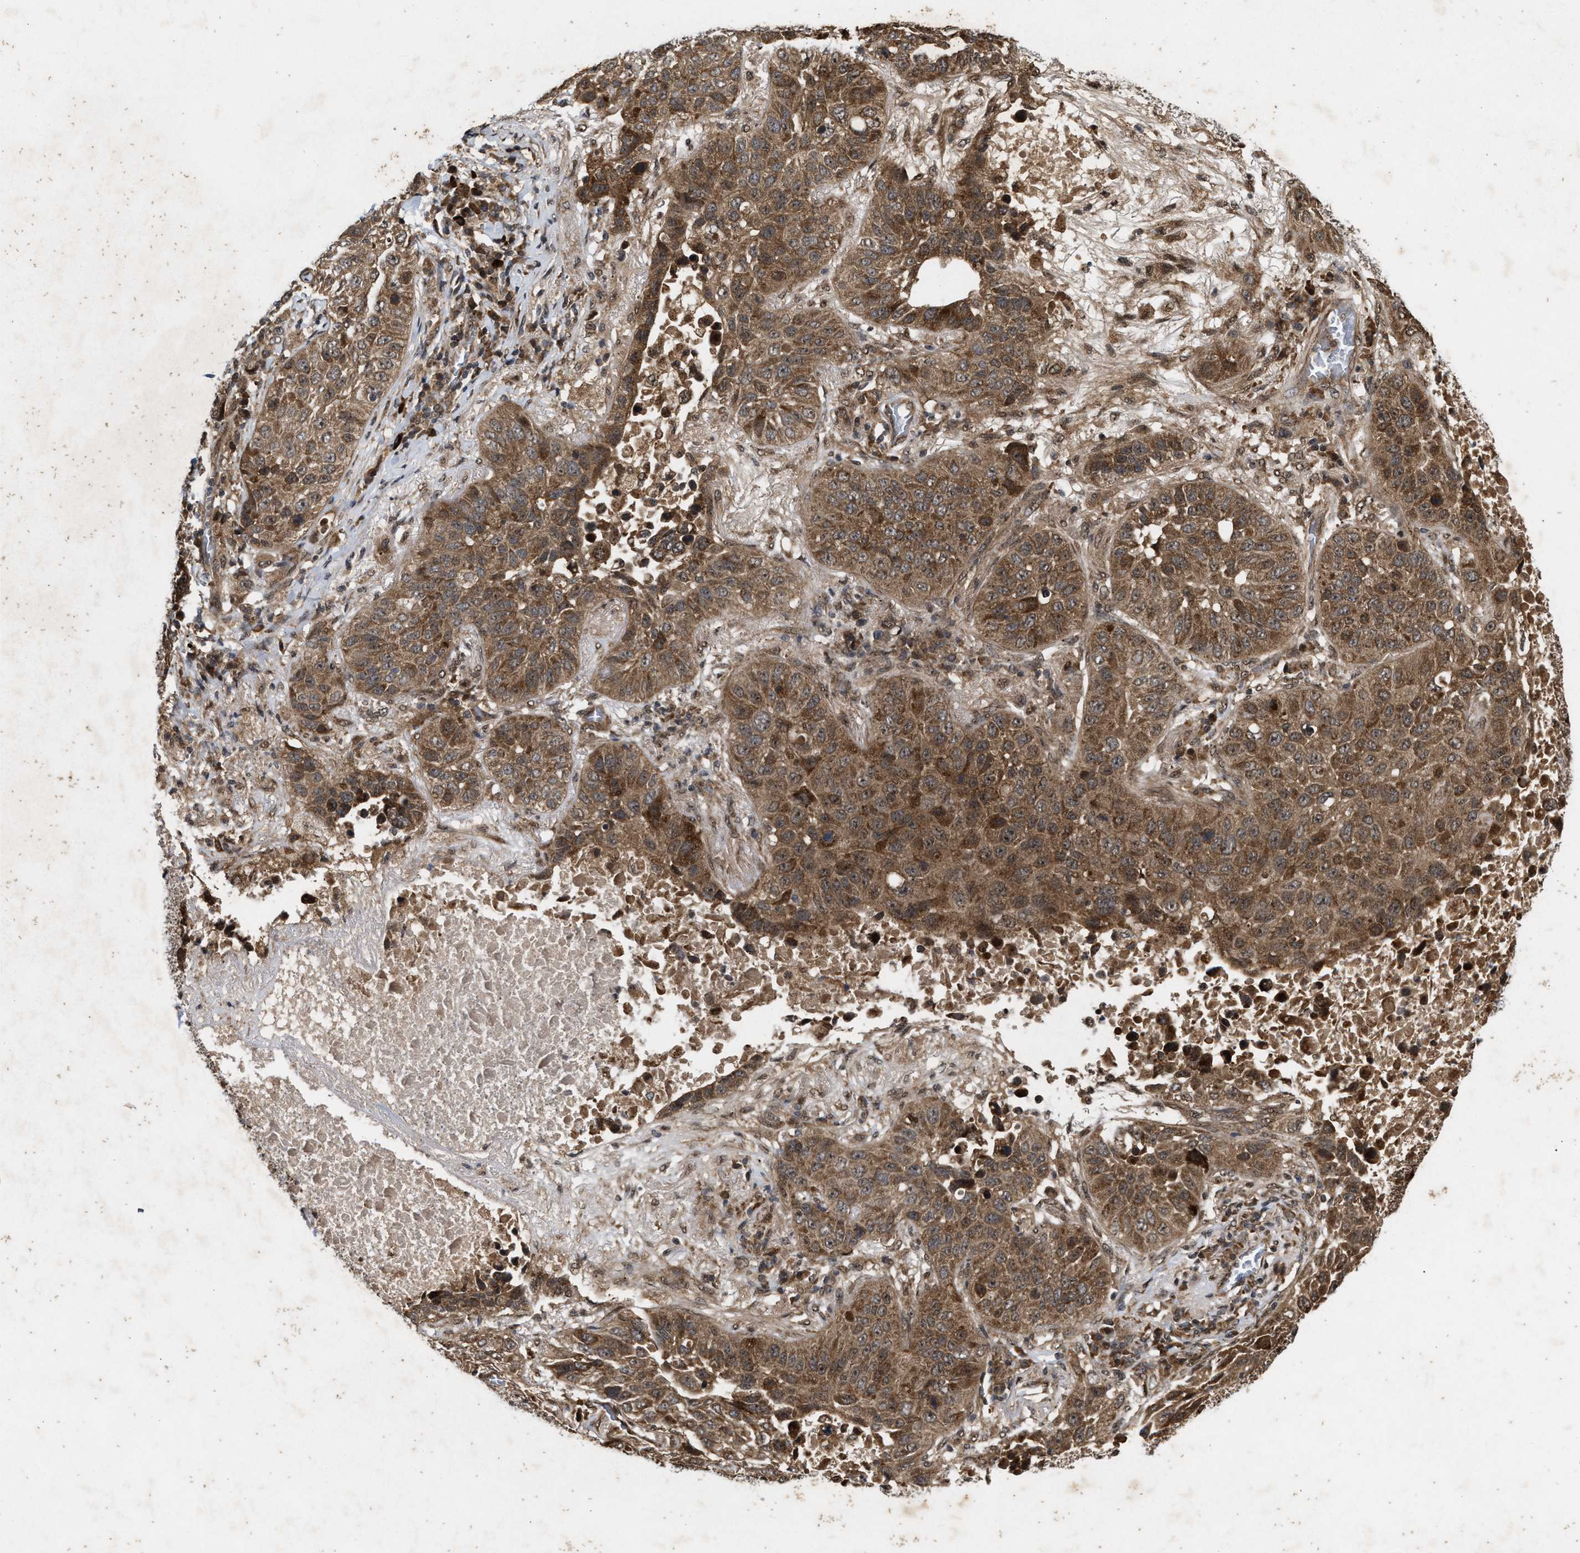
{"staining": {"intensity": "moderate", "quantity": ">75%", "location": "cytoplasmic/membranous"}, "tissue": "lung cancer", "cell_type": "Tumor cells", "image_type": "cancer", "snomed": [{"axis": "morphology", "description": "Squamous cell carcinoma, NOS"}, {"axis": "topography", "description": "Lung"}], "caption": "Protein analysis of lung cancer (squamous cell carcinoma) tissue displays moderate cytoplasmic/membranous expression in about >75% of tumor cells. The staining is performed using DAB brown chromogen to label protein expression. The nuclei are counter-stained blue using hematoxylin.", "gene": "CFLAR", "patient": {"sex": "male", "age": 57}}